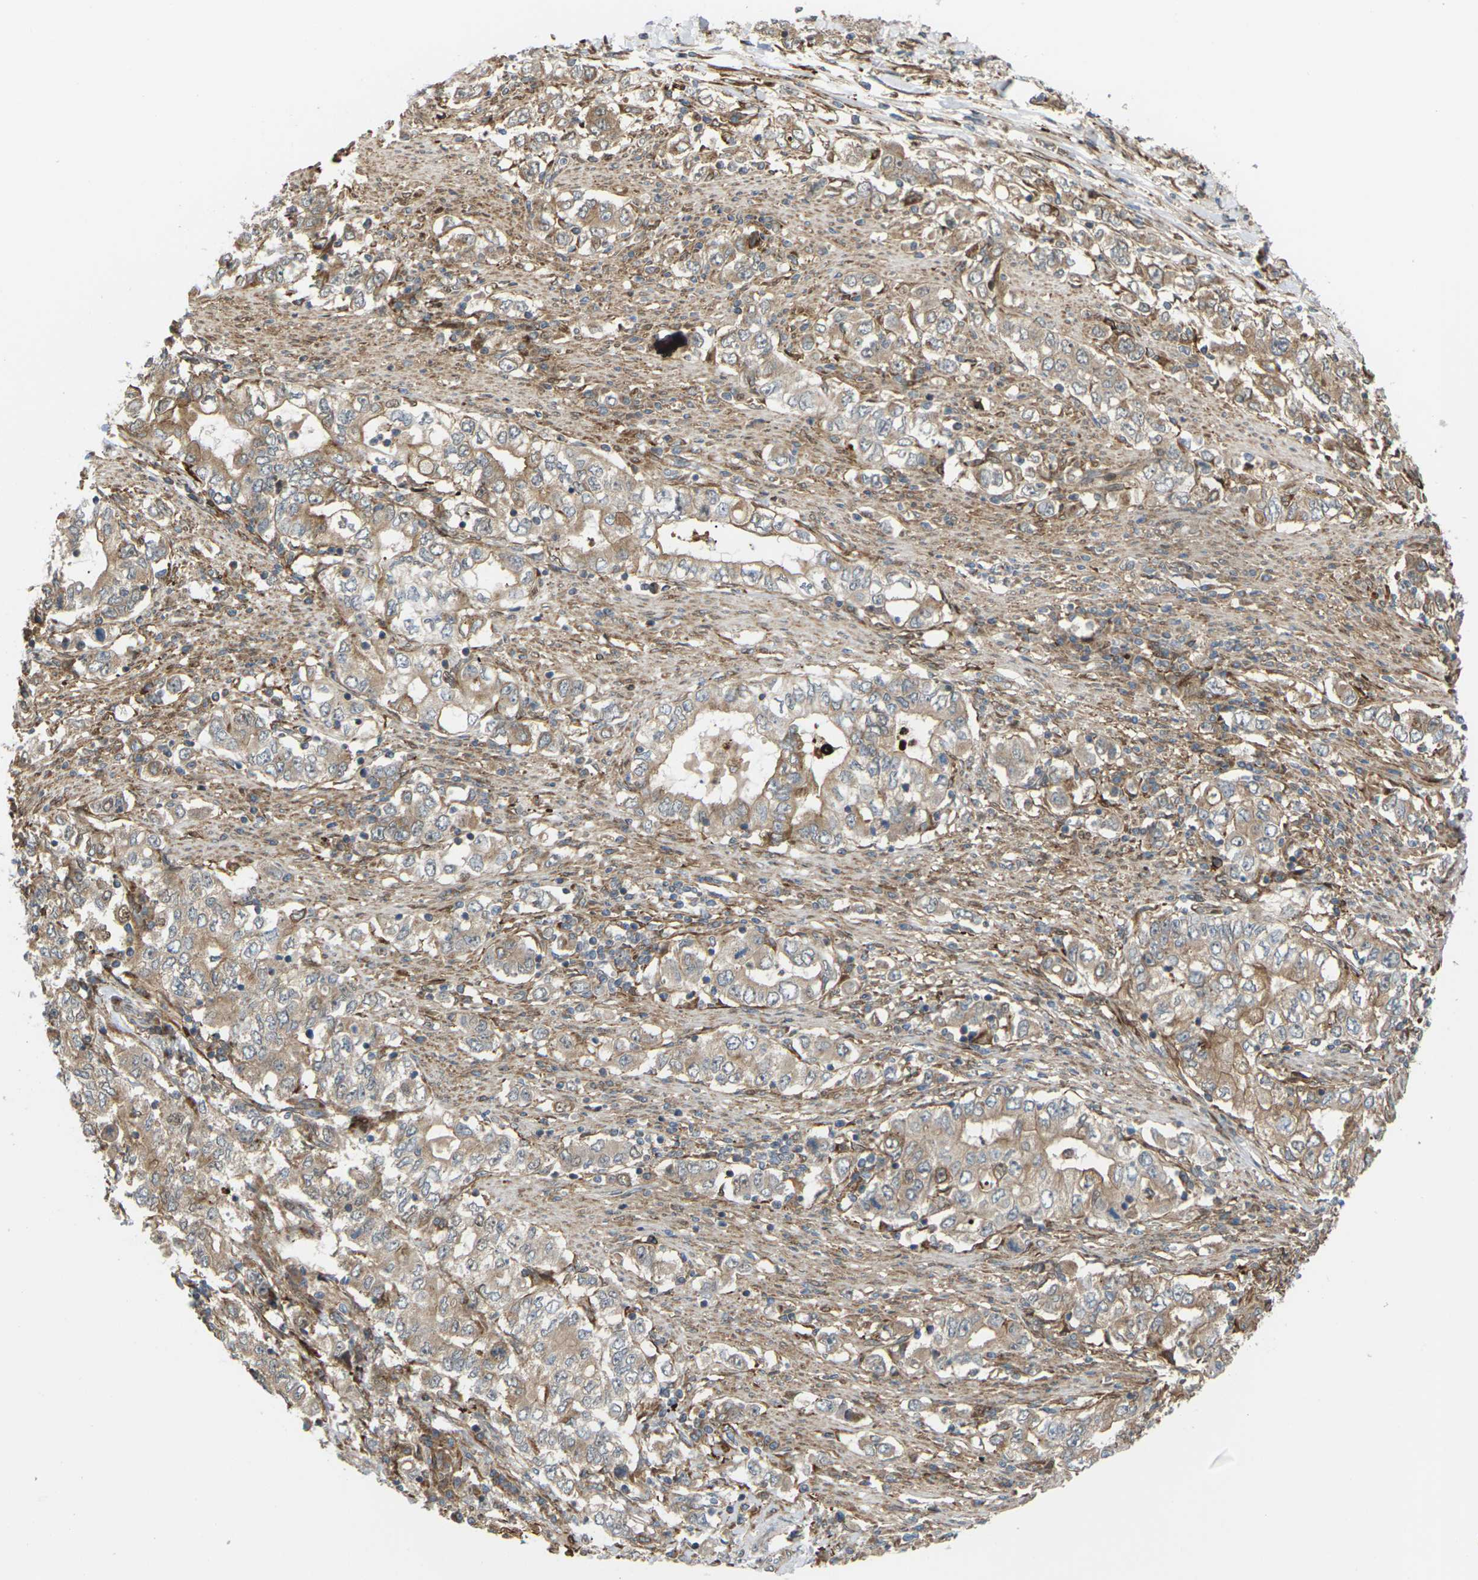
{"staining": {"intensity": "moderate", "quantity": ">75%", "location": "cytoplasmic/membranous"}, "tissue": "stomach cancer", "cell_type": "Tumor cells", "image_type": "cancer", "snomed": [{"axis": "morphology", "description": "Adenocarcinoma, NOS"}, {"axis": "topography", "description": "Stomach, lower"}], "caption": "A high-resolution photomicrograph shows IHC staining of stomach adenocarcinoma, which shows moderate cytoplasmic/membranous expression in approximately >75% of tumor cells.", "gene": "ROBO1", "patient": {"sex": "female", "age": 72}}